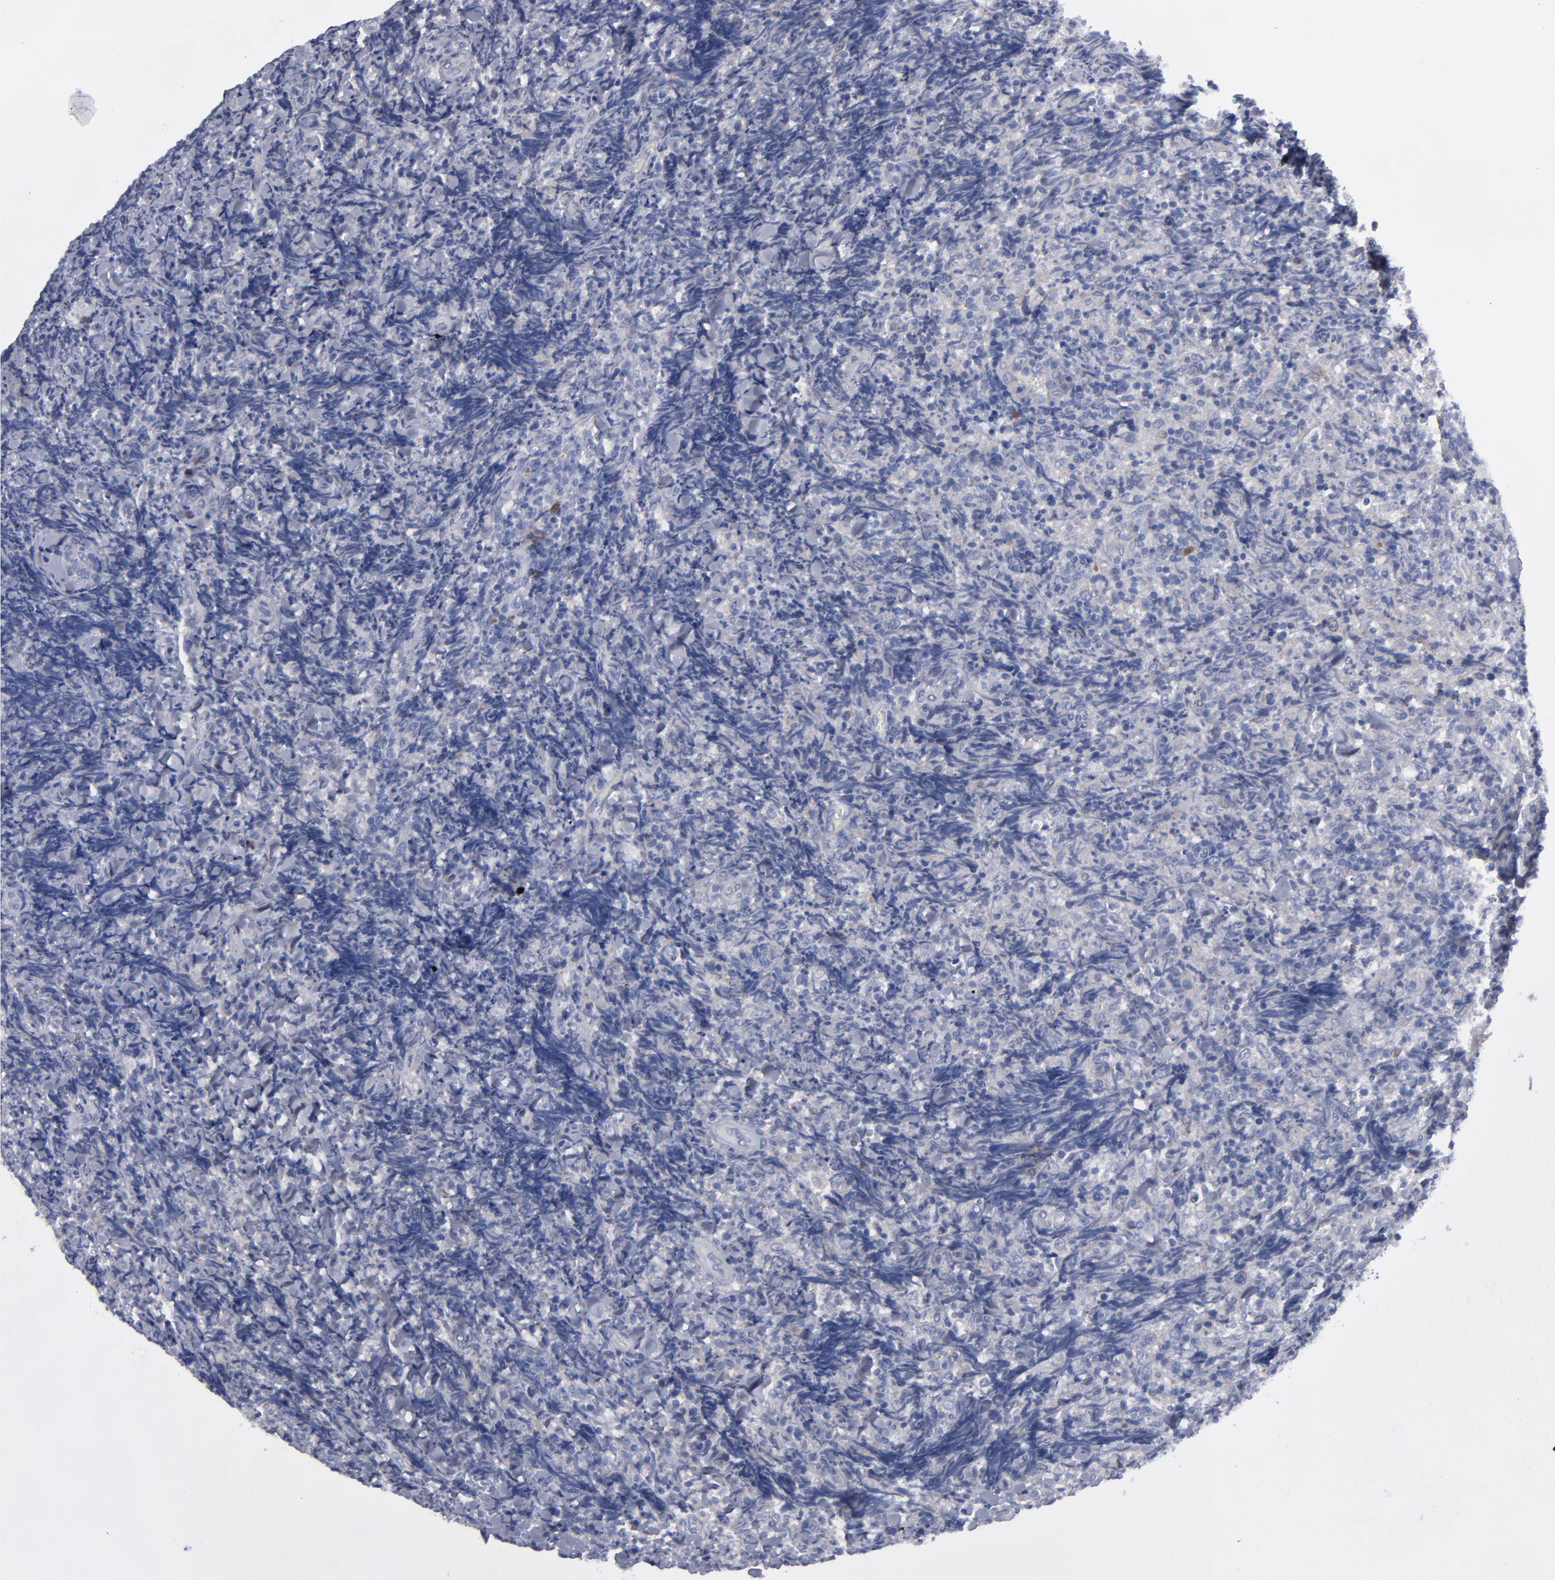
{"staining": {"intensity": "negative", "quantity": "none", "location": "none"}, "tissue": "lymphoma", "cell_type": "Tumor cells", "image_type": "cancer", "snomed": [{"axis": "morphology", "description": "Malignant lymphoma, non-Hodgkin's type, High grade"}, {"axis": "topography", "description": "Tonsil"}], "caption": "Tumor cells are negative for protein expression in human malignant lymphoma, non-Hodgkin's type (high-grade).", "gene": "CCDC80", "patient": {"sex": "female", "age": 36}}